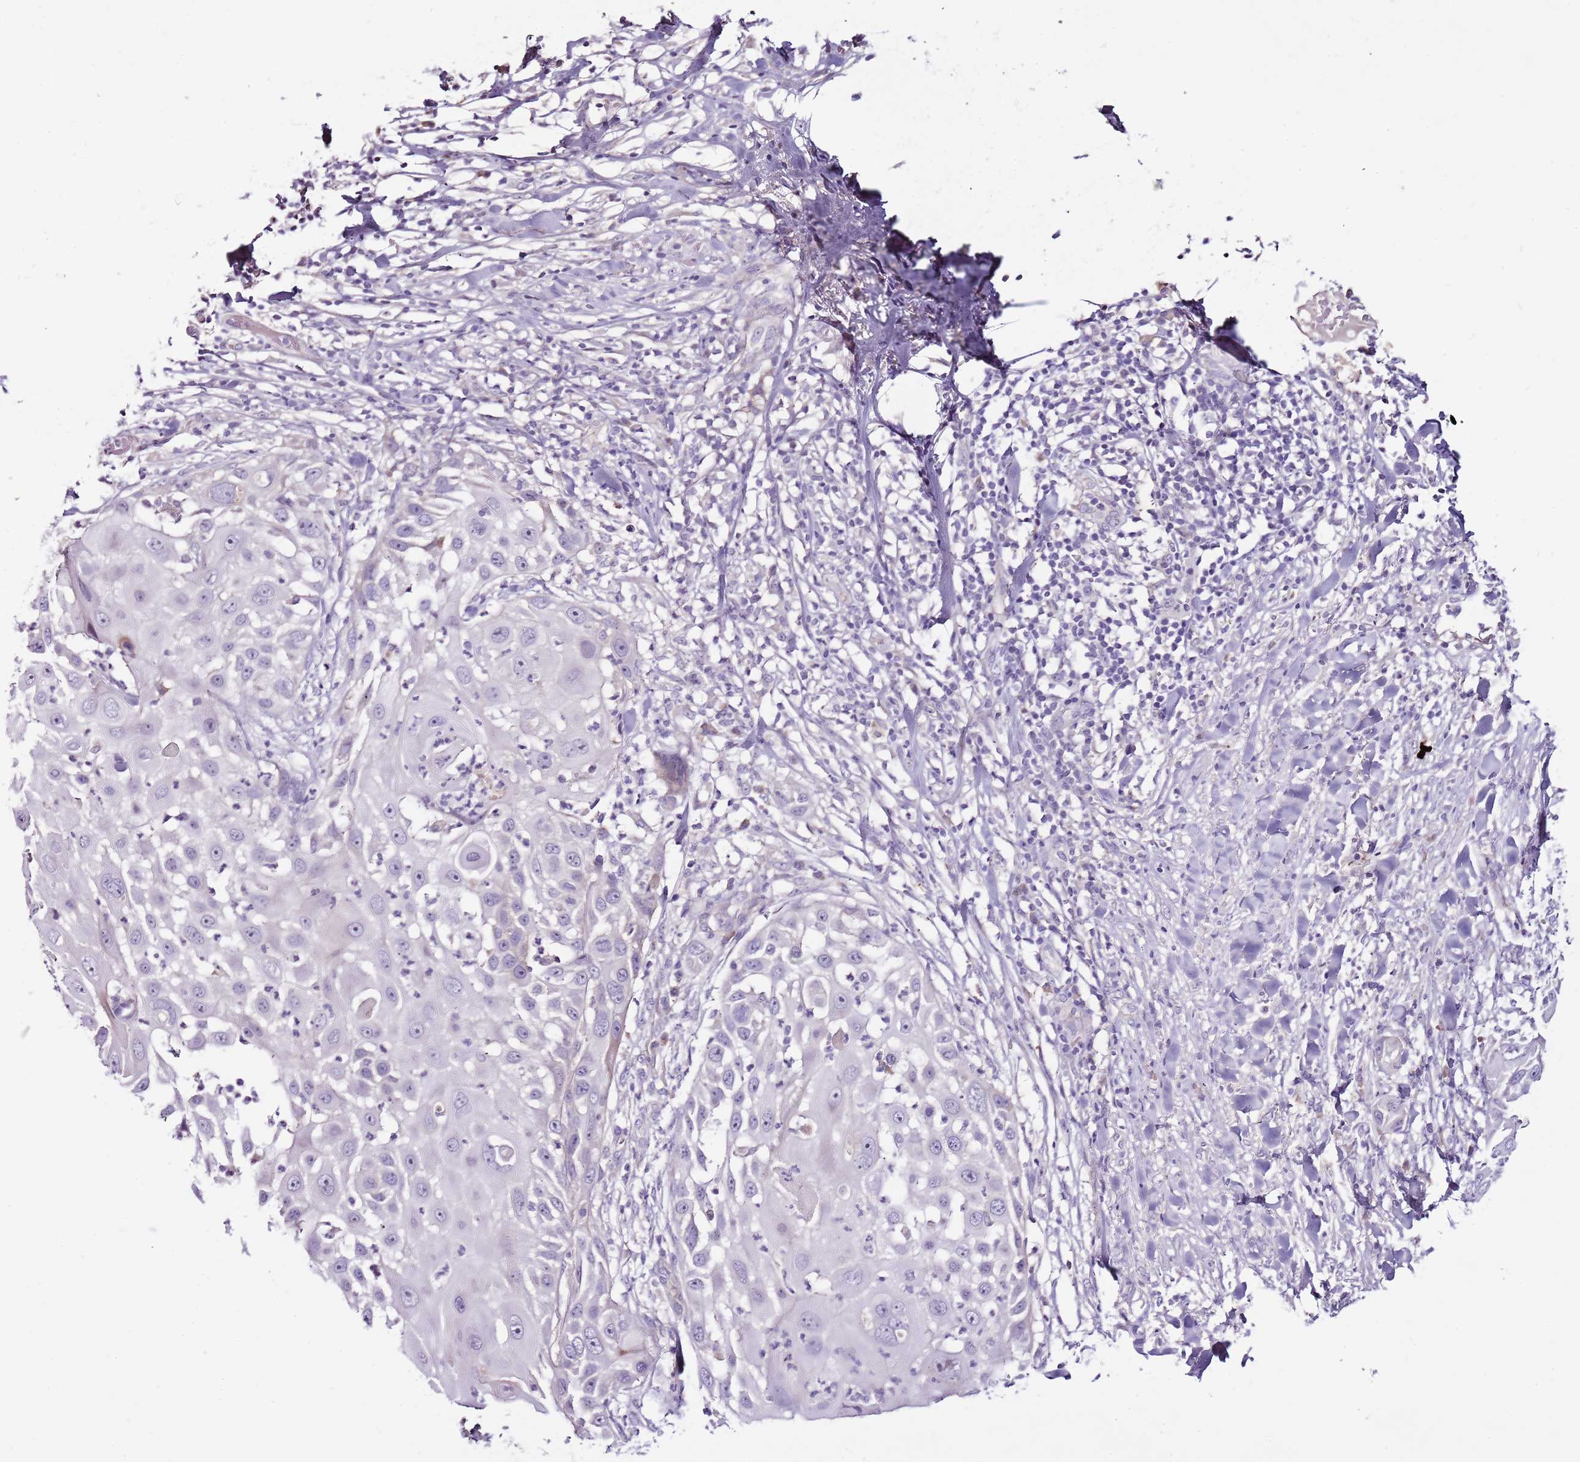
{"staining": {"intensity": "negative", "quantity": "none", "location": "none"}, "tissue": "skin cancer", "cell_type": "Tumor cells", "image_type": "cancer", "snomed": [{"axis": "morphology", "description": "Squamous cell carcinoma, NOS"}, {"axis": "topography", "description": "Skin"}], "caption": "Human skin cancer stained for a protein using immunohistochemistry (IHC) exhibits no positivity in tumor cells.", "gene": "NKX2-3", "patient": {"sex": "female", "age": 44}}